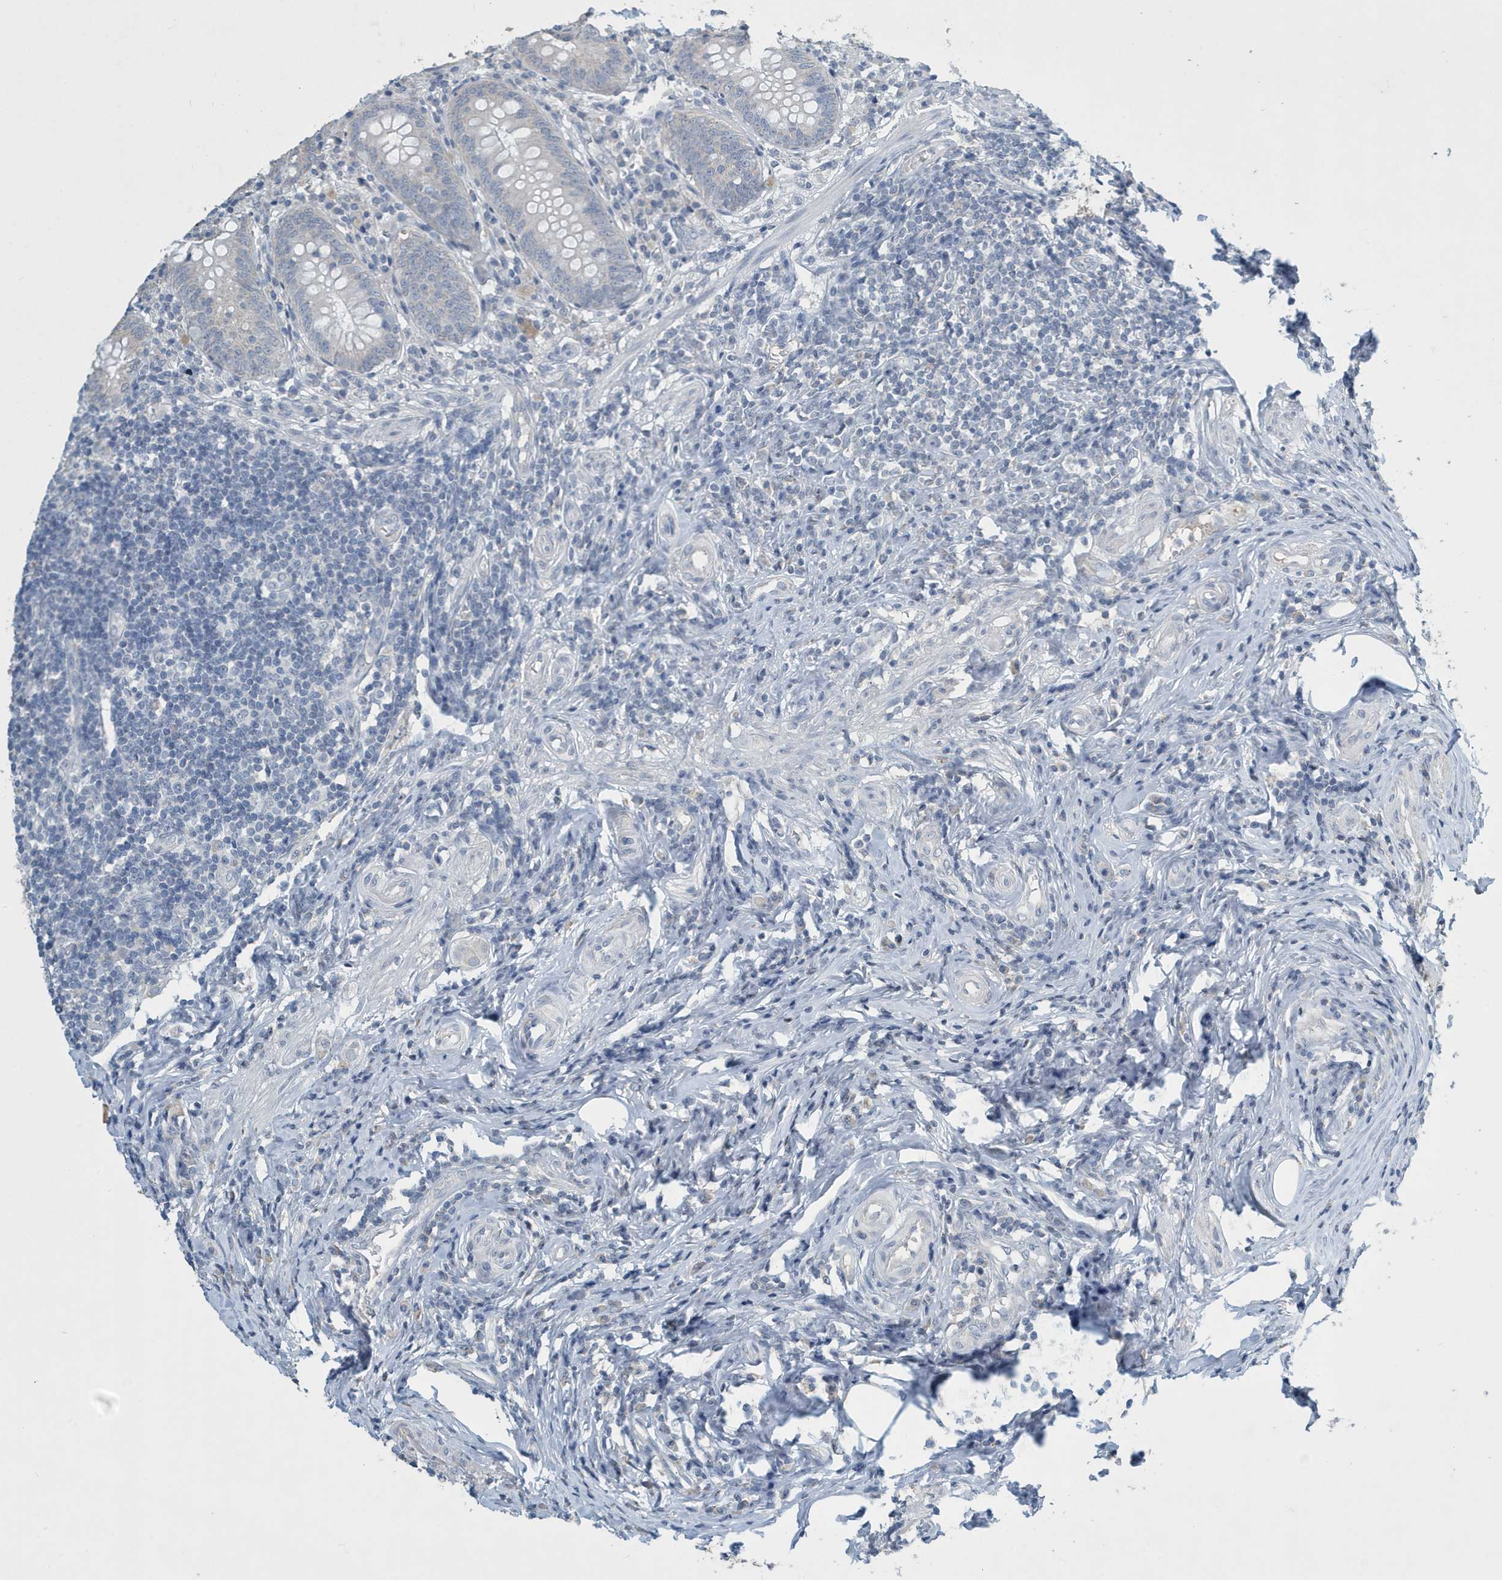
{"staining": {"intensity": "moderate", "quantity": "<25%", "location": "cytoplasmic/membranous"}, "tissue": "appendix", "cell_type": "Glandular cells", "image_type": "normal", "snomed": [{"axis": "morphology", "description": "Normal tissue, NOS"}, {"axis": "topography", "description": "Appendix"}], "caption": "DAB immunohistochemical staining of benign human appendix exhibits moderate cytoplasmic/membranous protein expression in about <25% of glandular cells.", "gene": "UGT2B4", "patient": {"sex": "female", "age": 54}}